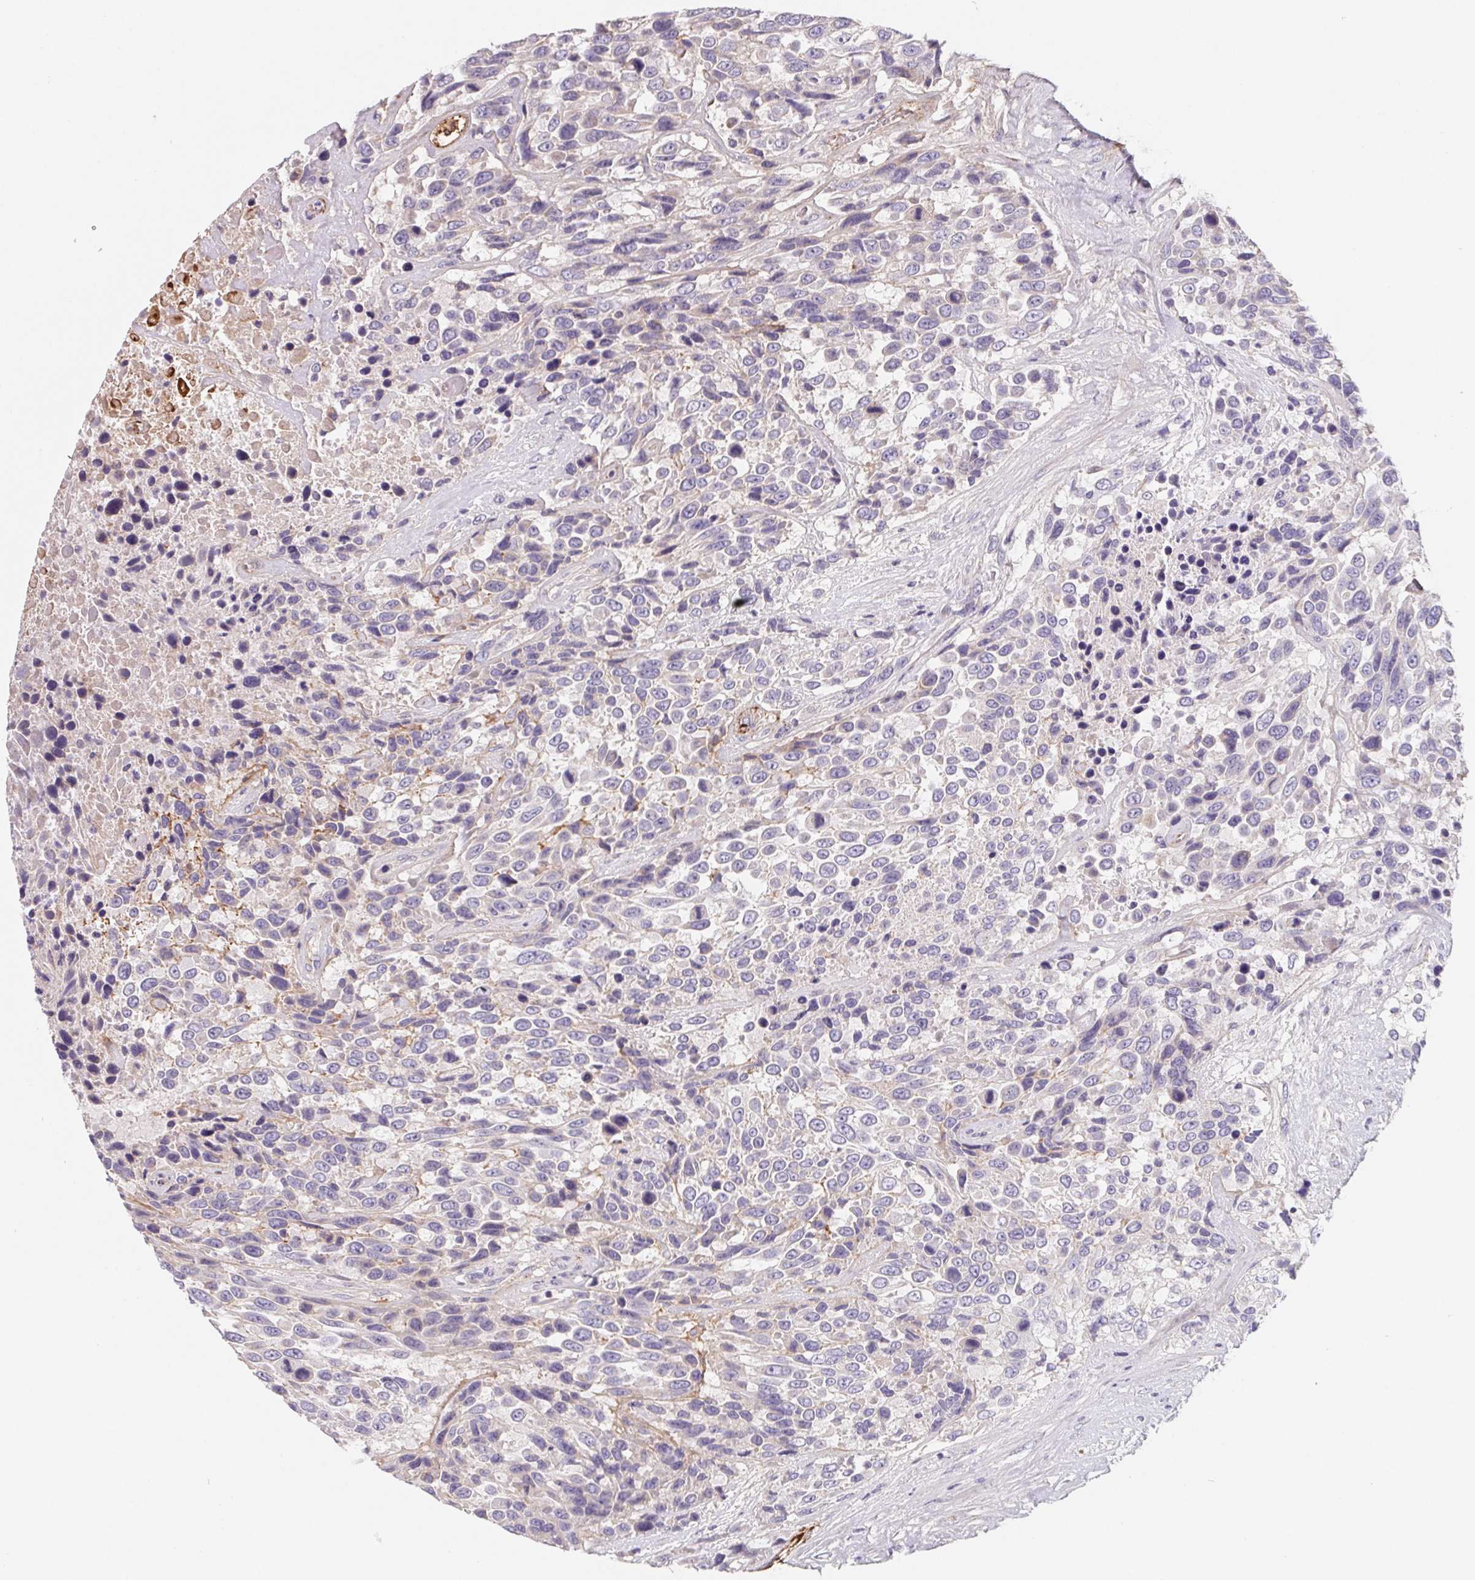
{"staining": {"intensity": "negative", "quantity": "none", "location": "none"}, "tissue": "urothelial cancer", "cell_type": "Tumor cells", "image_type": "cancer", "snomed": [{"axis": "morphology", "description": "Urothelial carcinoma, High grade"}, {"axis": "topography", "description": "Urinary bladder"}], "caption": "Tumor cells show no significant positivity in urothelial carcinoma (high-grade).", "gene": "LPA", "patient": {"sex": "female", "age": 70}}